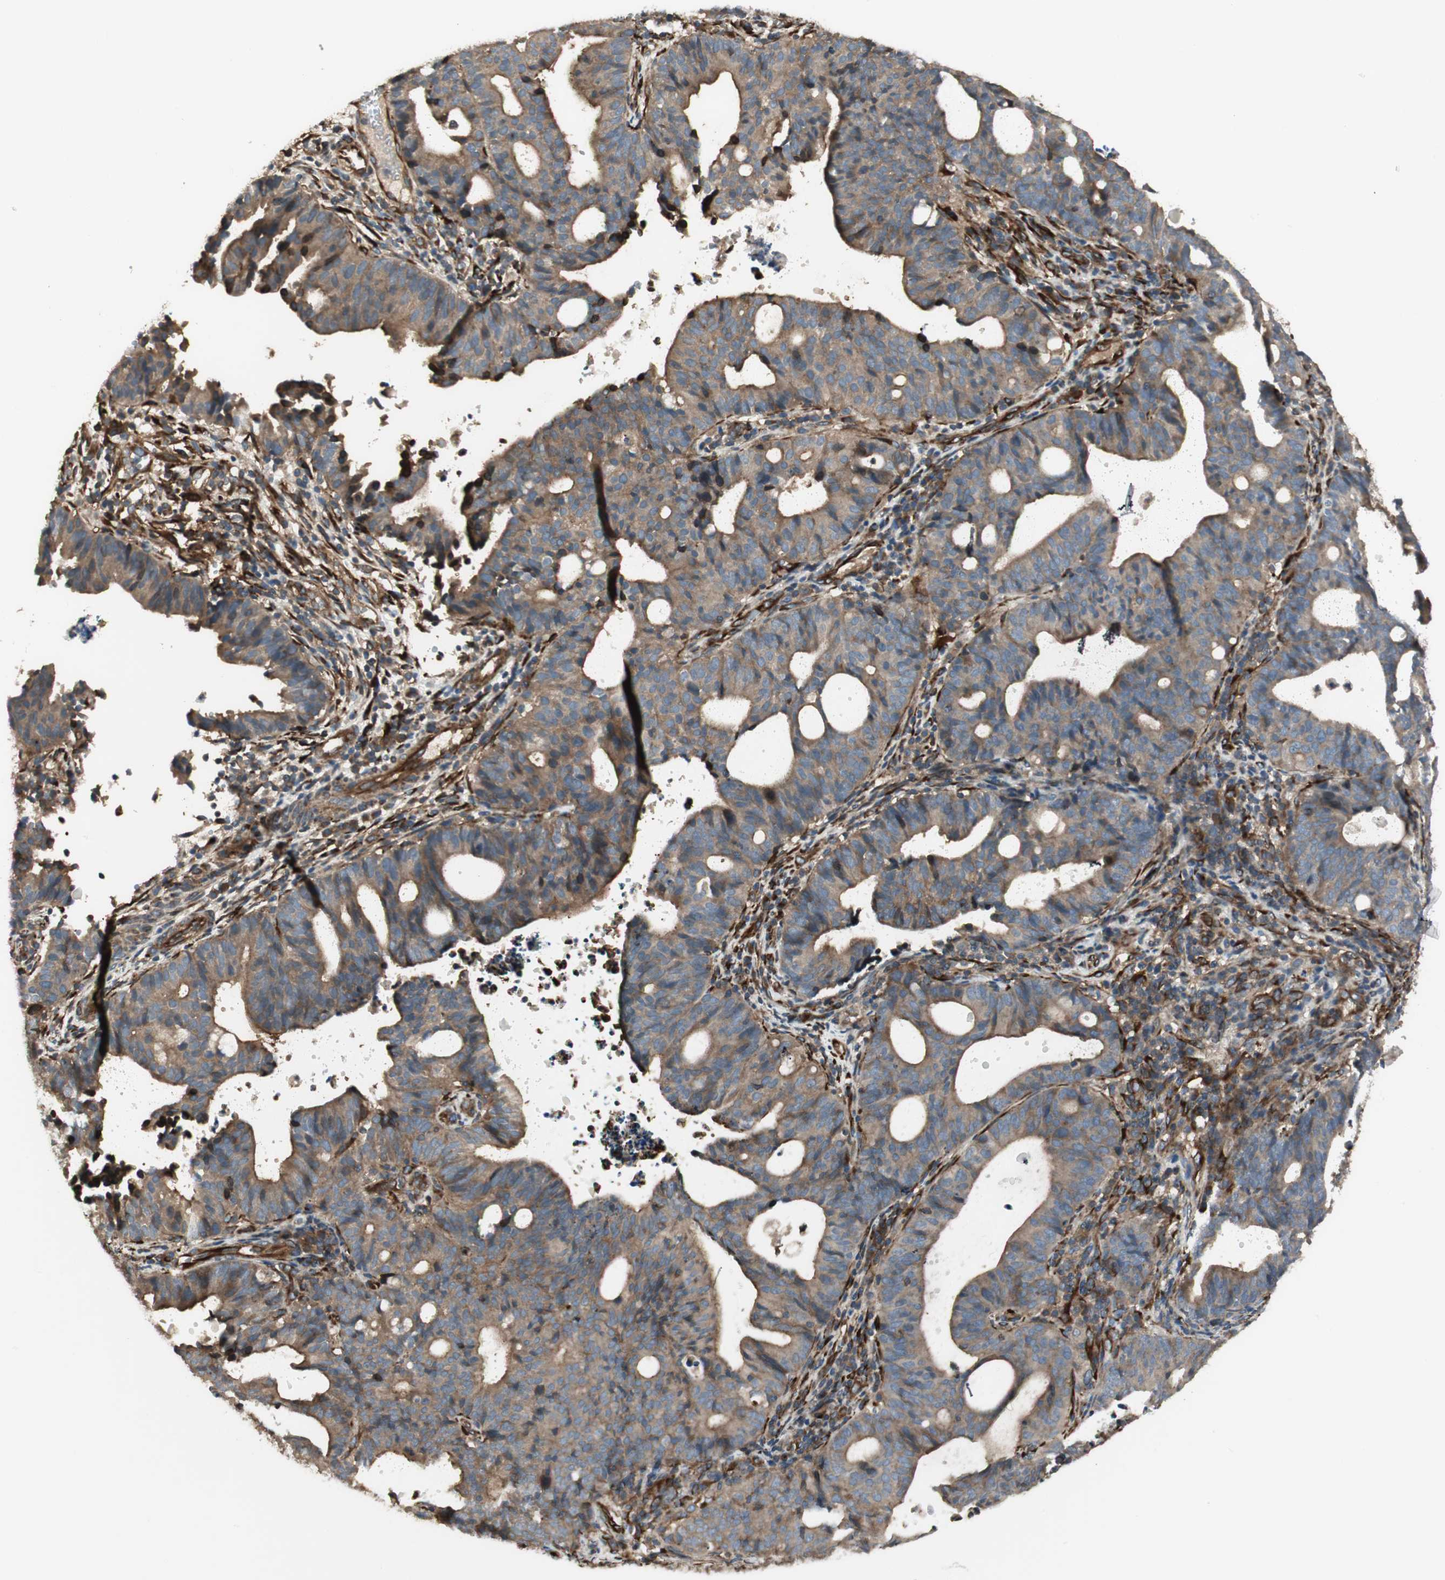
{"staining": {"intensity": "moderate", "quantity": ">75%", "location": "cytoplasmic/membranous"}, "tissue": "endometrial cancer", "cell_type": "Tumor cells", "image_type": "cancer", "snomed": [{"axis": "morphology", "description": "Adenocarcinoma, NOS"}, {"axis": "topography", "description": "Uterus"}], "caption": "Protein expression by IHC exhibits moderate cytoplasmic/membranous positivity in approximately >75% of tumor cells in endometrial adenocarcinoma. (Stains: DAB (3,3'-diaminobenzidine) in brown, nuclei in blue, Microscopy: brightfield microscopy at high magnification).", "gene": "PRKG1", "patient": {"sex": "female", "age": 83}}